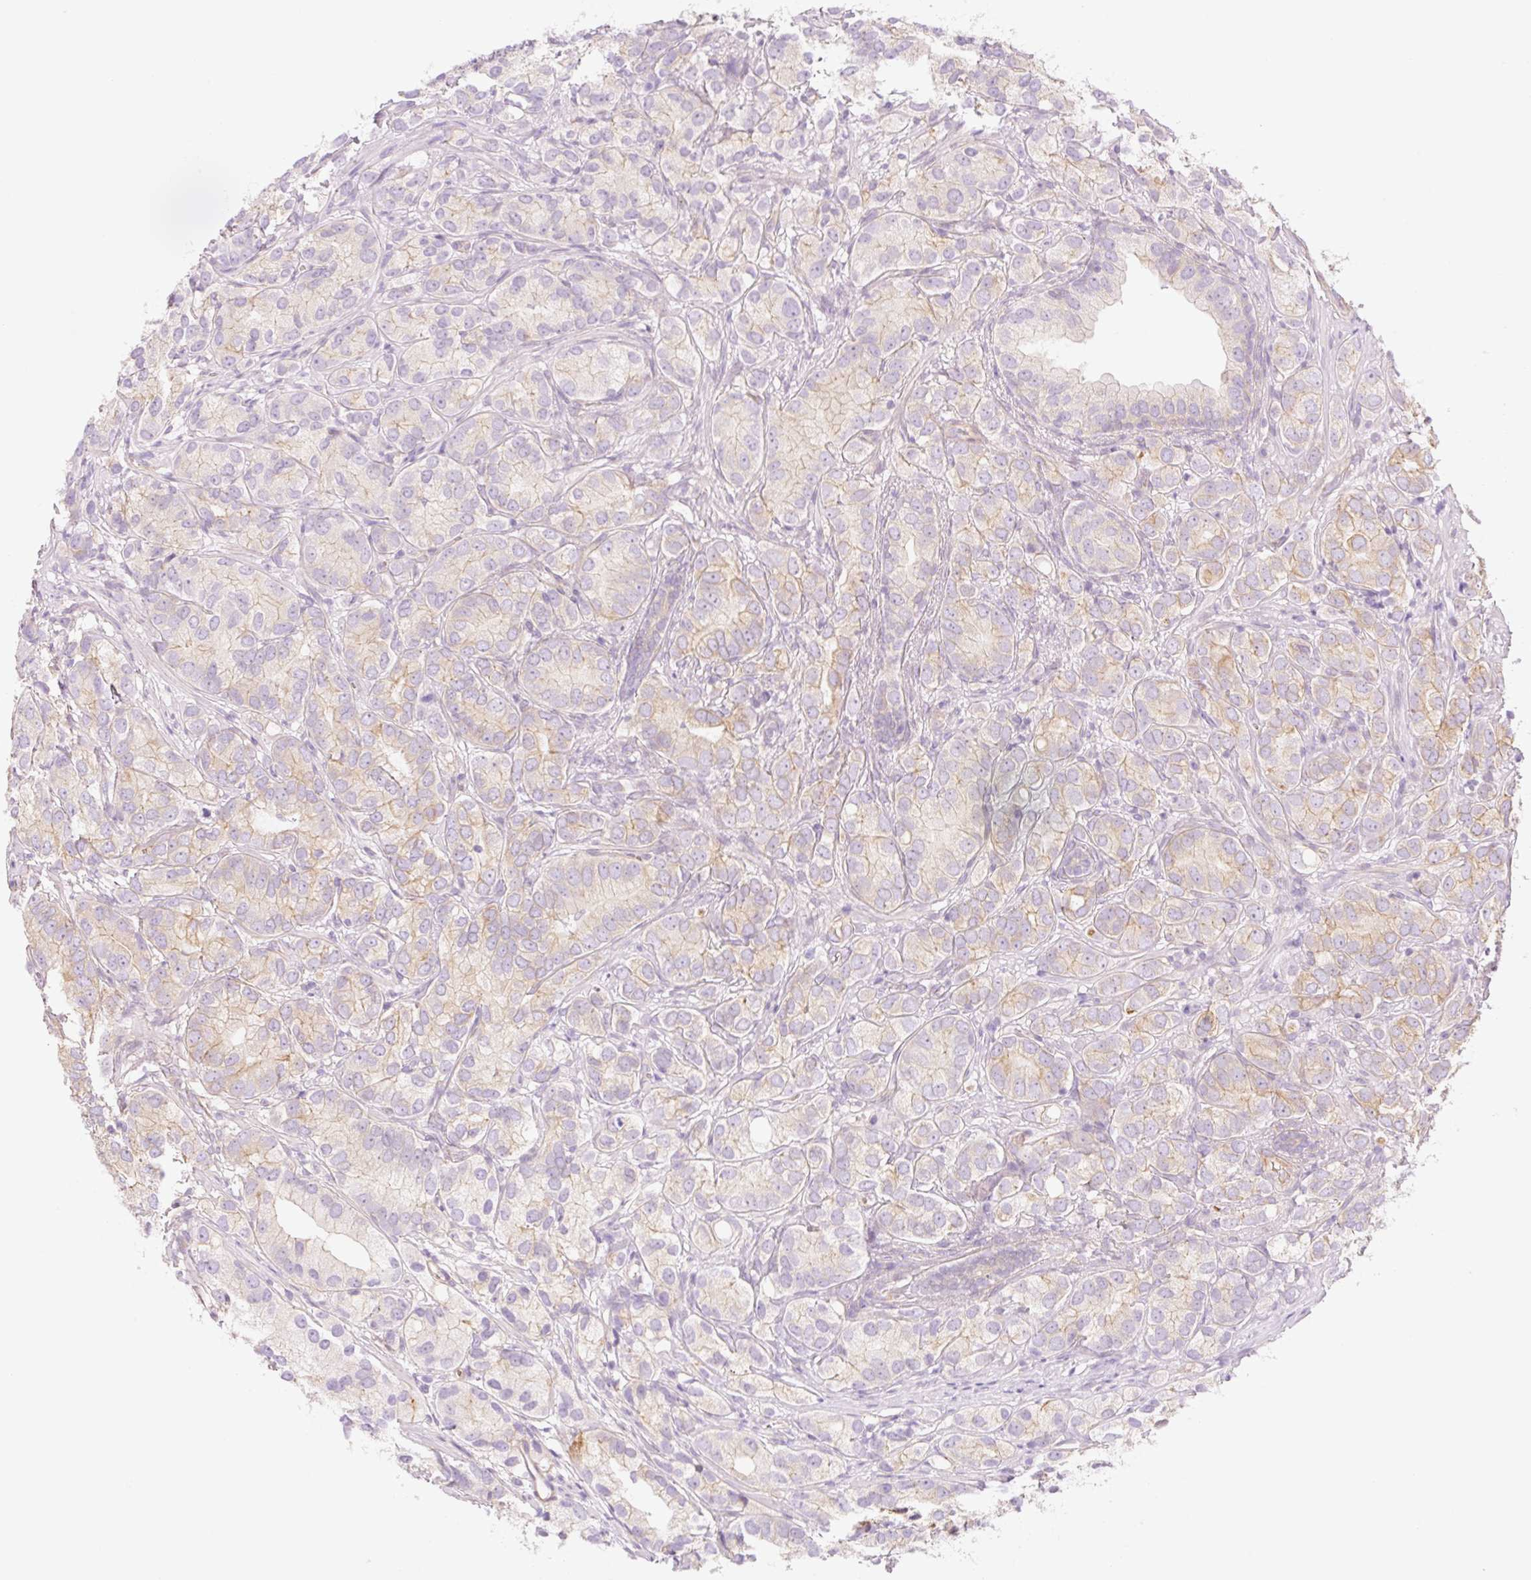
{"staining": {"intensity": "weak", "quantity": "<25%", "location": "cytoplasmic/membranous"}, "tissue": "prostate cancer", "cell_type": "Tumor cells", "image_type": "cancer", "snomed": [{"axis": "morphology", "description": "Adenocarcinoma, High grade"}, {"axis": "topography", "description": "Prostate"}], "caption": "This image is of adenocarcinoma (high-grade) (prostate) stained with IHC to label a protein in brown with the nuclei are counter-stained blue. There is no expression in tumor cells.", "gene": "NLRP5", "patient": {"sex": "male", "age": 82}}